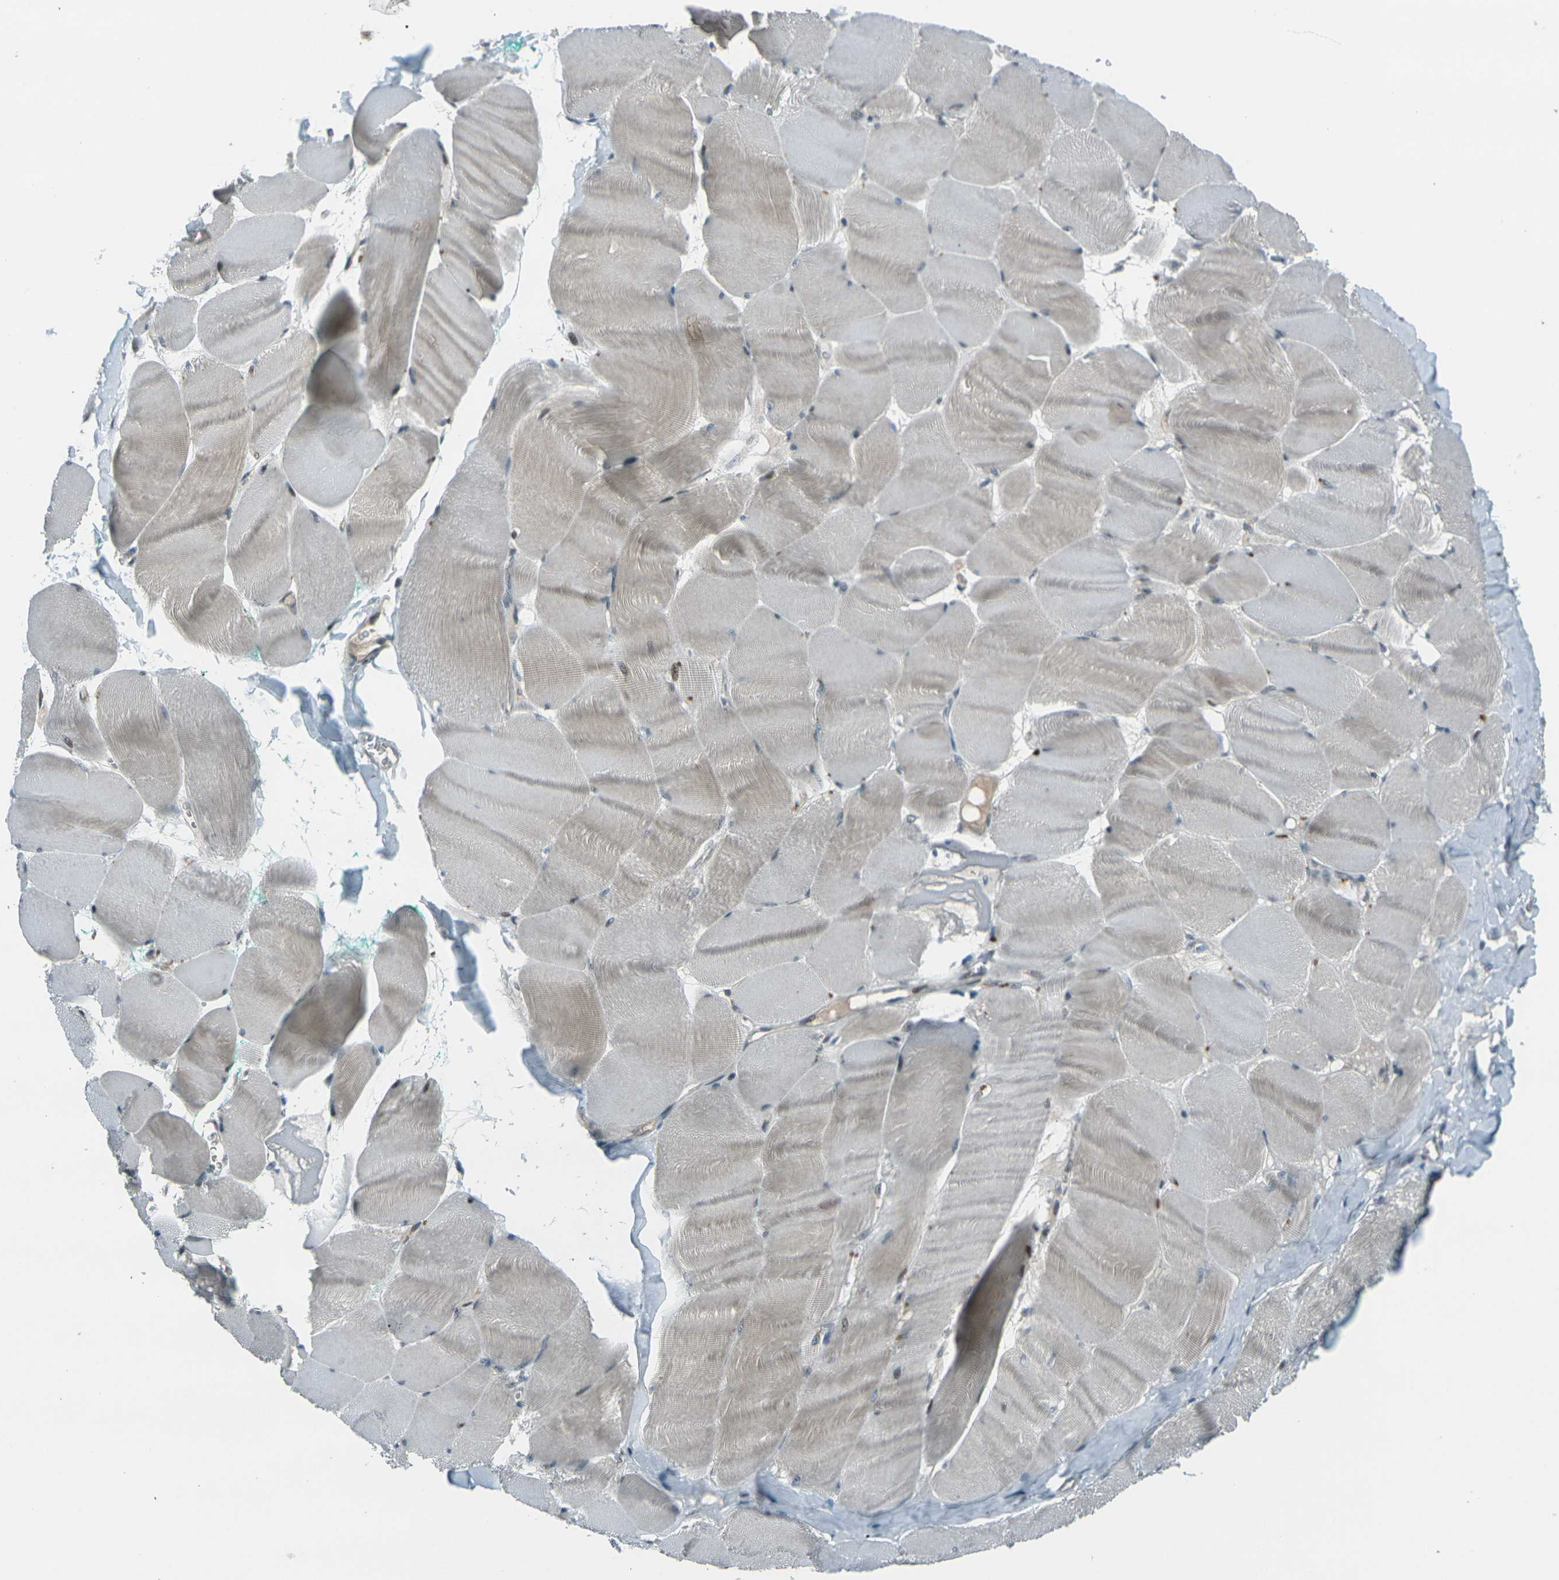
{"staining": {"intensity": "moderate", "quantity": "25%-75%", "location": "cytoplasmic/membranous,nuclear"}, "tissue": "skeletal muscle", "cell_type": "Myocytes", "image_type": "normal", "snomed": [{"axis": "morphology", "description": "Normal tissue, NOS"}, {"axis": "morphology", "description": "Squamous cell carcinoma, NOS"}, {"axis": "topography", "description": "Skeletal muscle"}], "caption": "A high-resolution image shows immunohistochemistry staining of benign skeletal muscle, which demonstrates moderate cytoplasmic/membranous,nuclear staining in approximately 25%-75% of myocytes. The protein is stained brown, and the nuclei are stained in blue (DAB IHC with brightfield microscopy, high magnification).", "gene": "GPR19", "patient": {"sex": "male", "age": 51}}